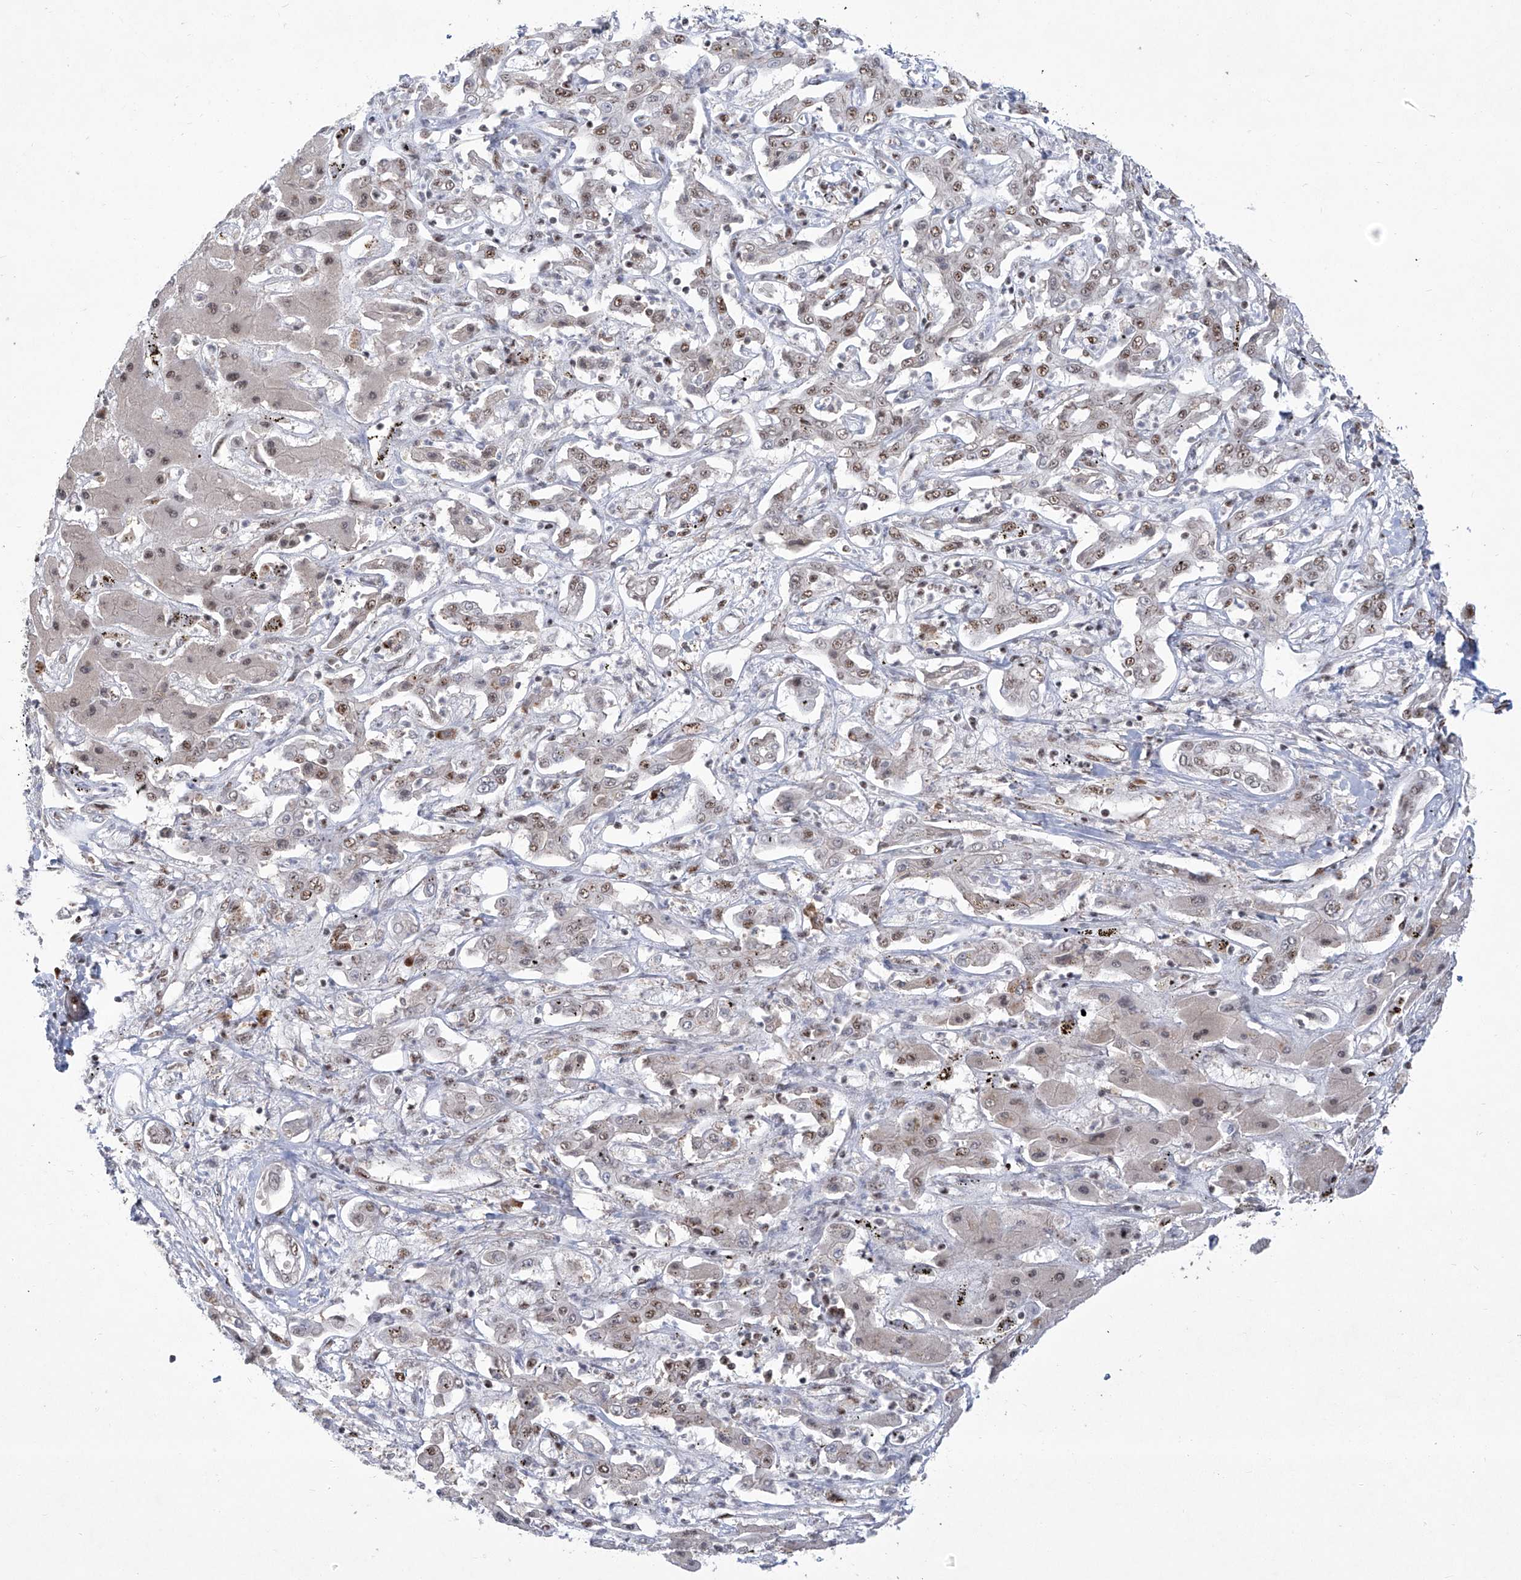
{"staining": {"intensity": "weak", "quantity": ">75%", "location": "nuclear"}, "tissue": "liver cancer", "cell_type": "Tumor cells", "image_type": "cancer", "snomed": [{"axis": "morphology", "description": "Cholangiocarcinoma"}, {"axis": "topography", "description": "Liver"}], "caption": "Brown immunohistochemical staining in liver cancer (cholangiocarcinoma) shows weak nuclear expression in approximately >75% of tumor cells.", "gene": "FBXL4", "patient": {"sex": "male", "age": 67}}